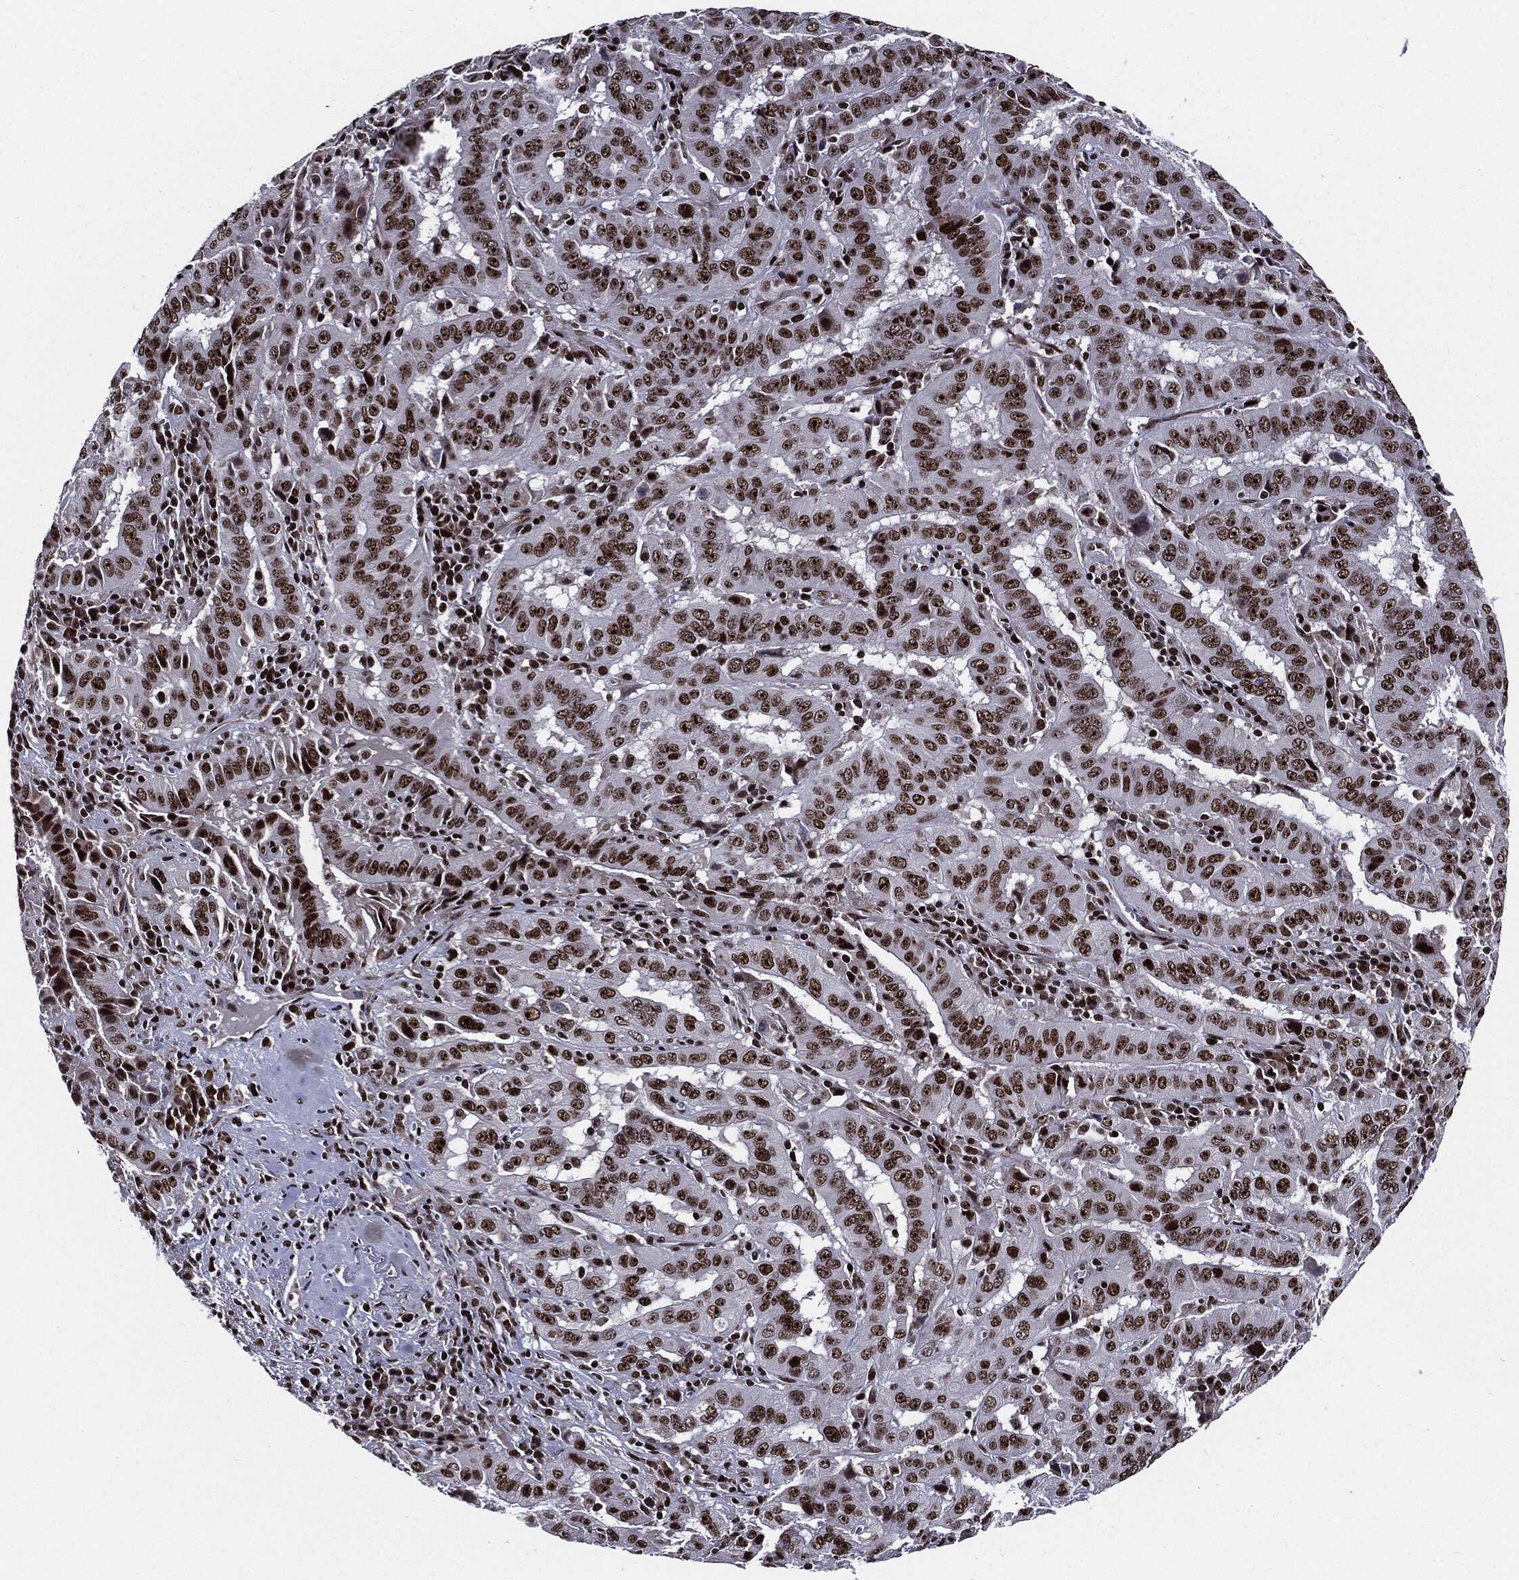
{"staining": {"intensity": "strong", "quantity": ">75%", "location": "nuclear"}, "tissue": "pancreatic cancer", "cell_type": "Tumor cells", "image_type": "cancer", "snomed": [{"axis": "morphology", "description": "Adenocarcinoma, NOS"}, {"axis": "topography", "description": "Pancreas"}], "caption": "Pancreatic cancer (adenocarcinoma) stained with DAB immunohistochemistry (IHC) exhibits high levels of strong nuclear staining in approximately >75% of tumor cells.", "gene": "ZFP91", "patient": {"sex": "male", "age": 63}}